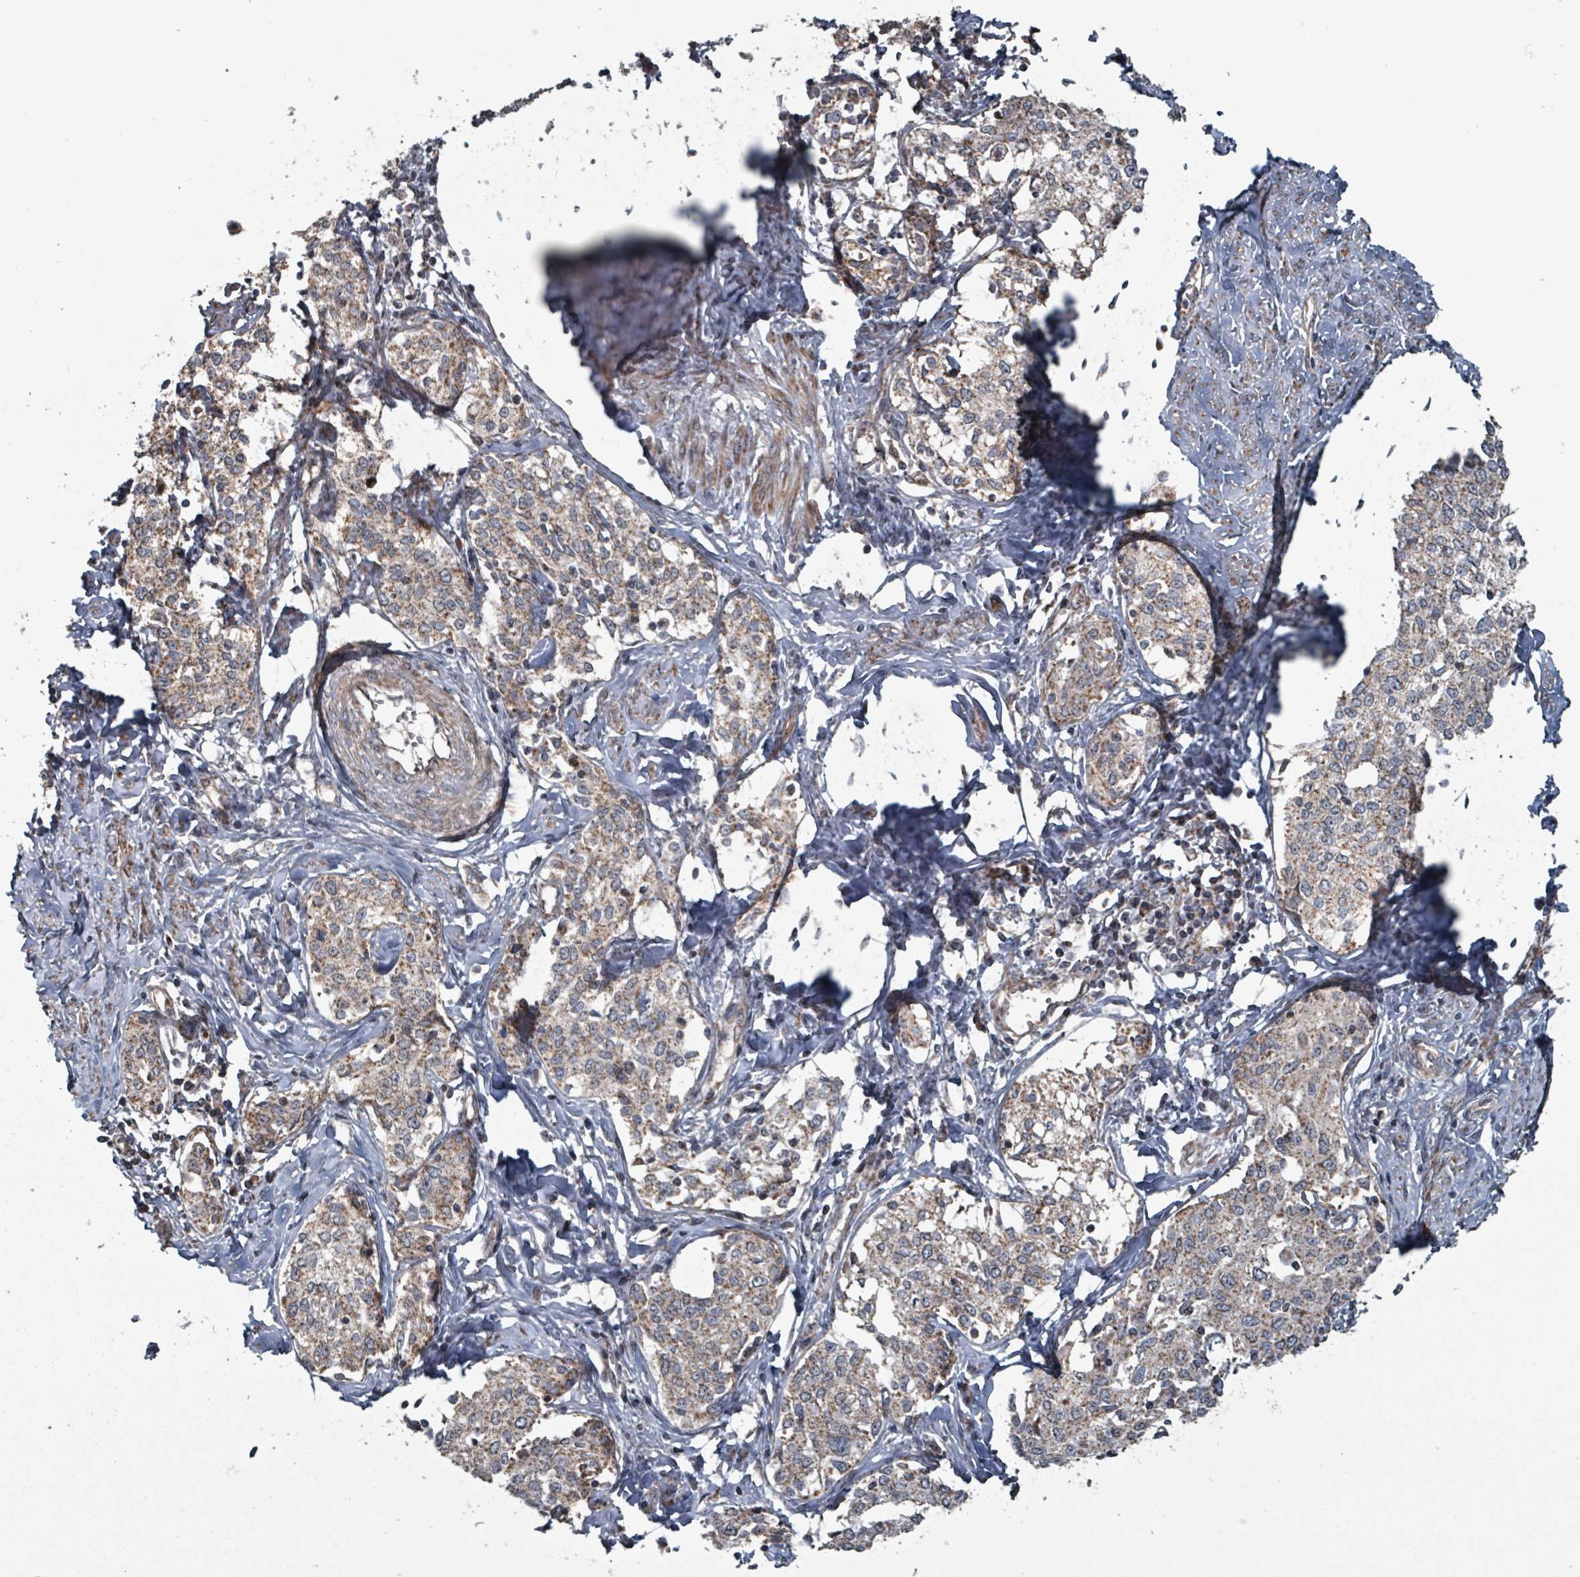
{"staining": {"intensity": "moderate", "quantity": ">75%", "location": "cytoplasmic/membranous"}, "tissue": "cervical cancer", "cell_type": "Tumor cells", "image_type": "cancer", "snomed": [{"axis": "morphology", "description": "Squamous cell carcinoma, NOS"}, {"axis": "morphology", "description": "Adenocarcinoma, NOS"}, {"axis": "topography", "description": "Cervix"}], "caption": "The histopathology image reveals immunohistochemical staining of cervical cancer (adenocarcinoma). There is moderate cytoplasmic/membranous staining is present in about >75% of tumor cells.", "gene": "MRPL4", "patient": {"sex": "female", "age": 52}}